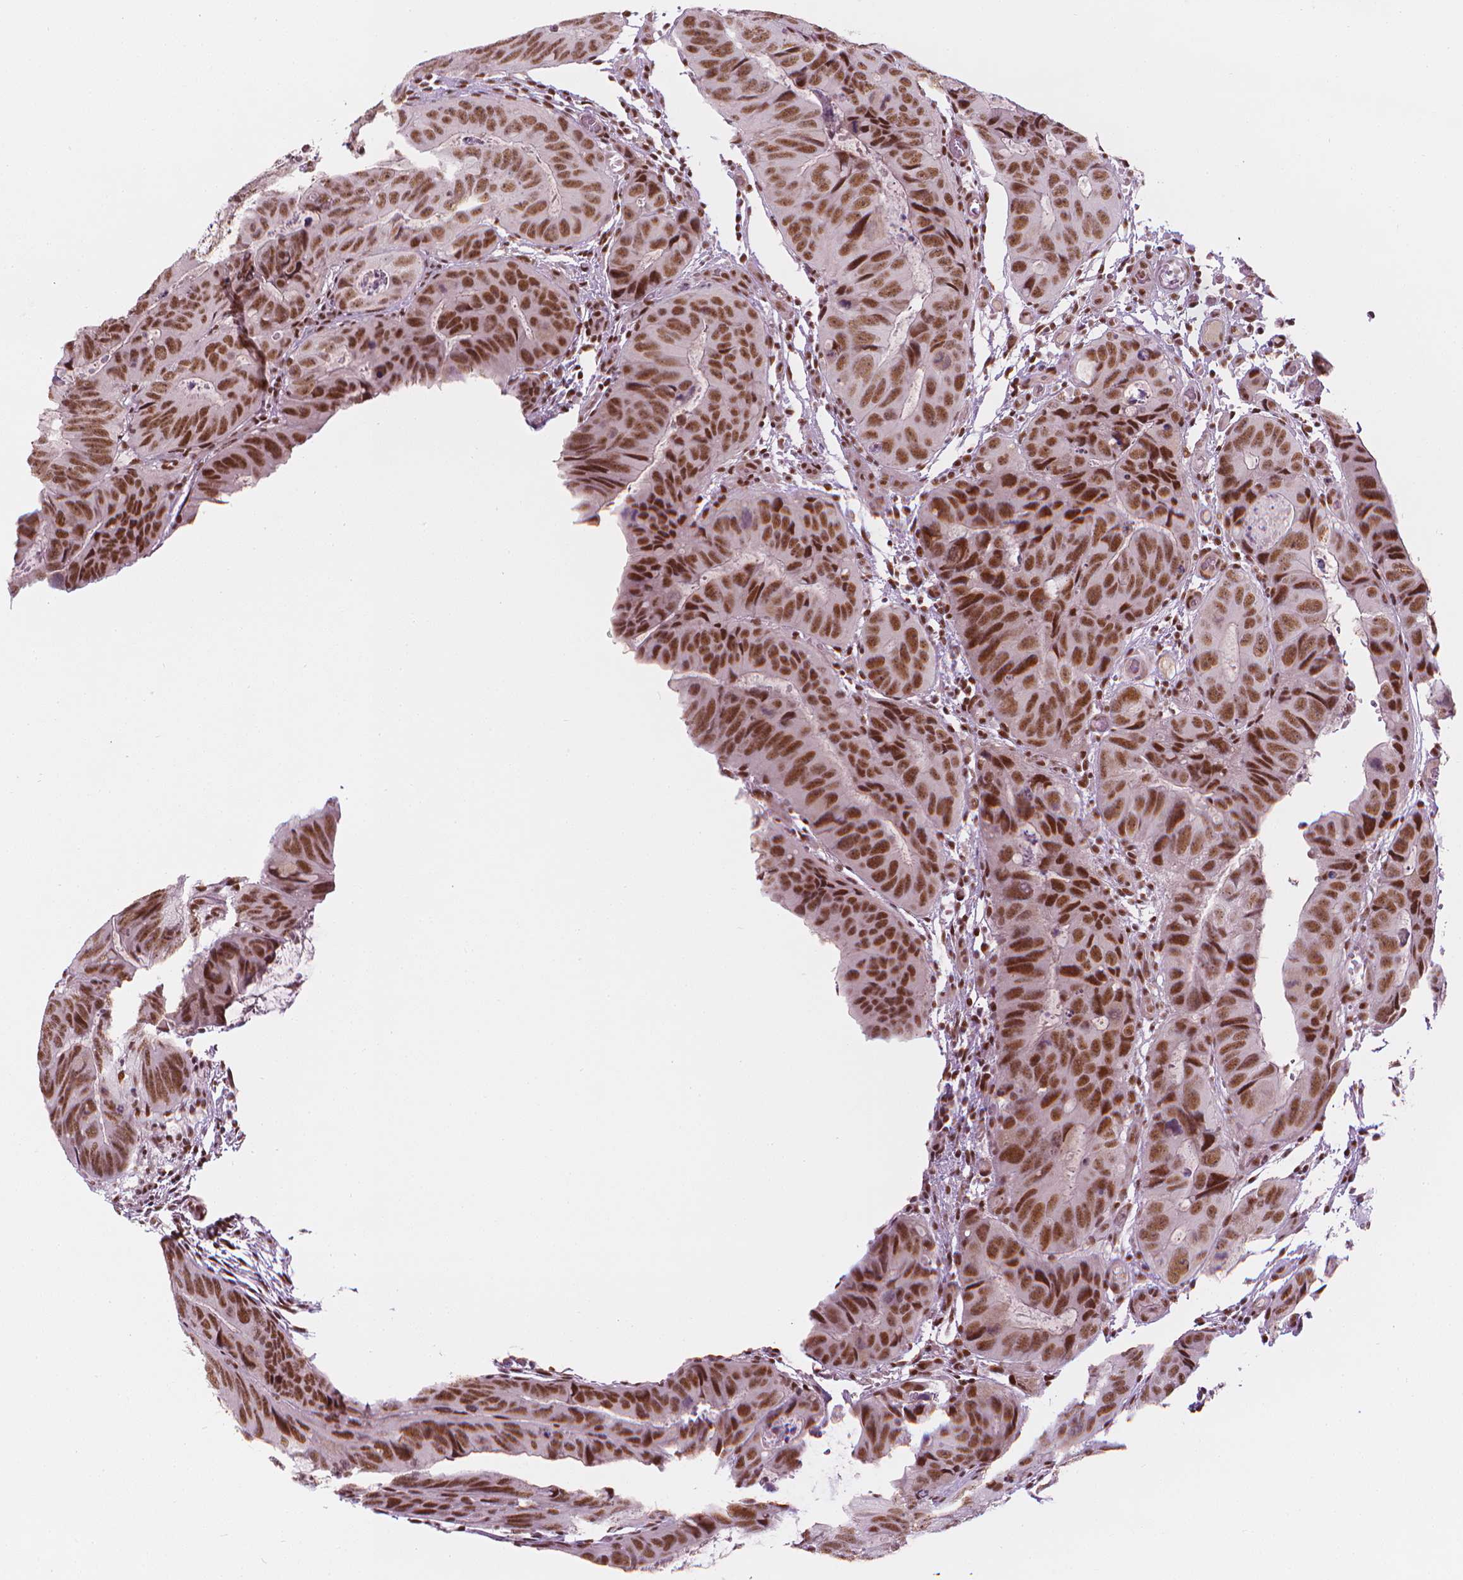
{"staining": {"intensity": "moderate", "quantity": ">75%", "location": "nuclear"}, "tissue": "colorectal cancer", "cell_type": "Tumor cells", "image_type": "cancer", "snomed": [{"axis": "morphology", "description": "Adenocarcinoma, NOS"}, {"axis": "topography", "description": "Colon"}], "caption": "Tumor cells demonstrate medium levels of moderate nuclear staining in about >75% of cells in human colorectal adenocarcinoma. The staining is performed using DAB (3,3'-diaminobenzidine) brown chromogen to label protein expression. The nuclei are counter-stained blue using hematoxylin.", "gene": "ELF2", "patient": {"sex": "male", "age": 79}}